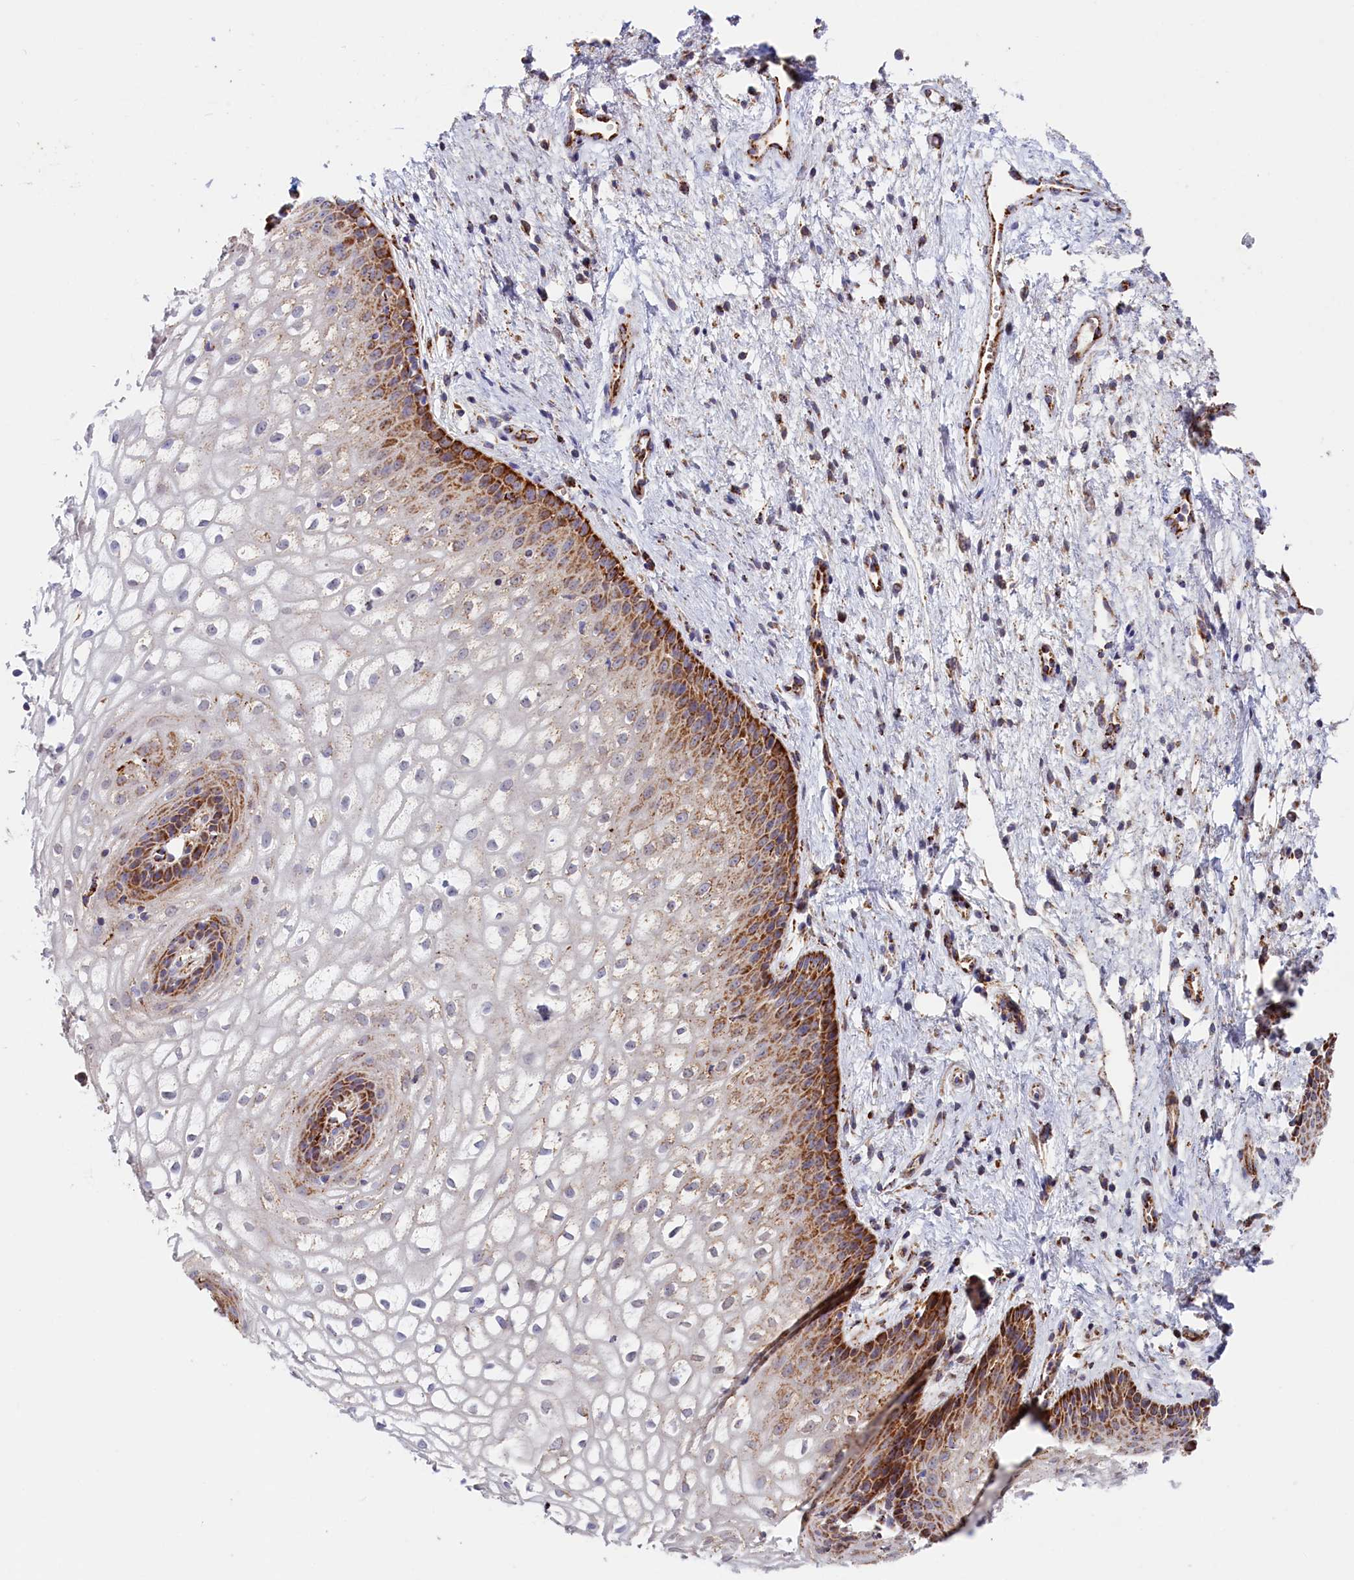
{"staining": {"intensity": "strong", "quantity": "25%-75%", "location": "cytoplasmic/membranous"}, "tissue": "vagina", "cell_type": "Squamous epithelial cells", "image_type": "normal", "snomed": [{"axis": "morphology", "description": "Normal tissue, NOS"}, {"axis": "topography", "description": "Vagina"}], "caption": "Immunohistochemical staining of normal human vagina demonstrates strong cytoplasmic/membranous protein positivity in about 25%-75% of squamous epithelial cells. The staining was performed using DAB (3,3'-diaminobenzidine) to visualize the protein expression in brown, while the nuclei were stained in blue with hematoxylin (Magnification: 20x).", "gene": "AKTIP", "patient": {"sex": "female", "age": 34}}